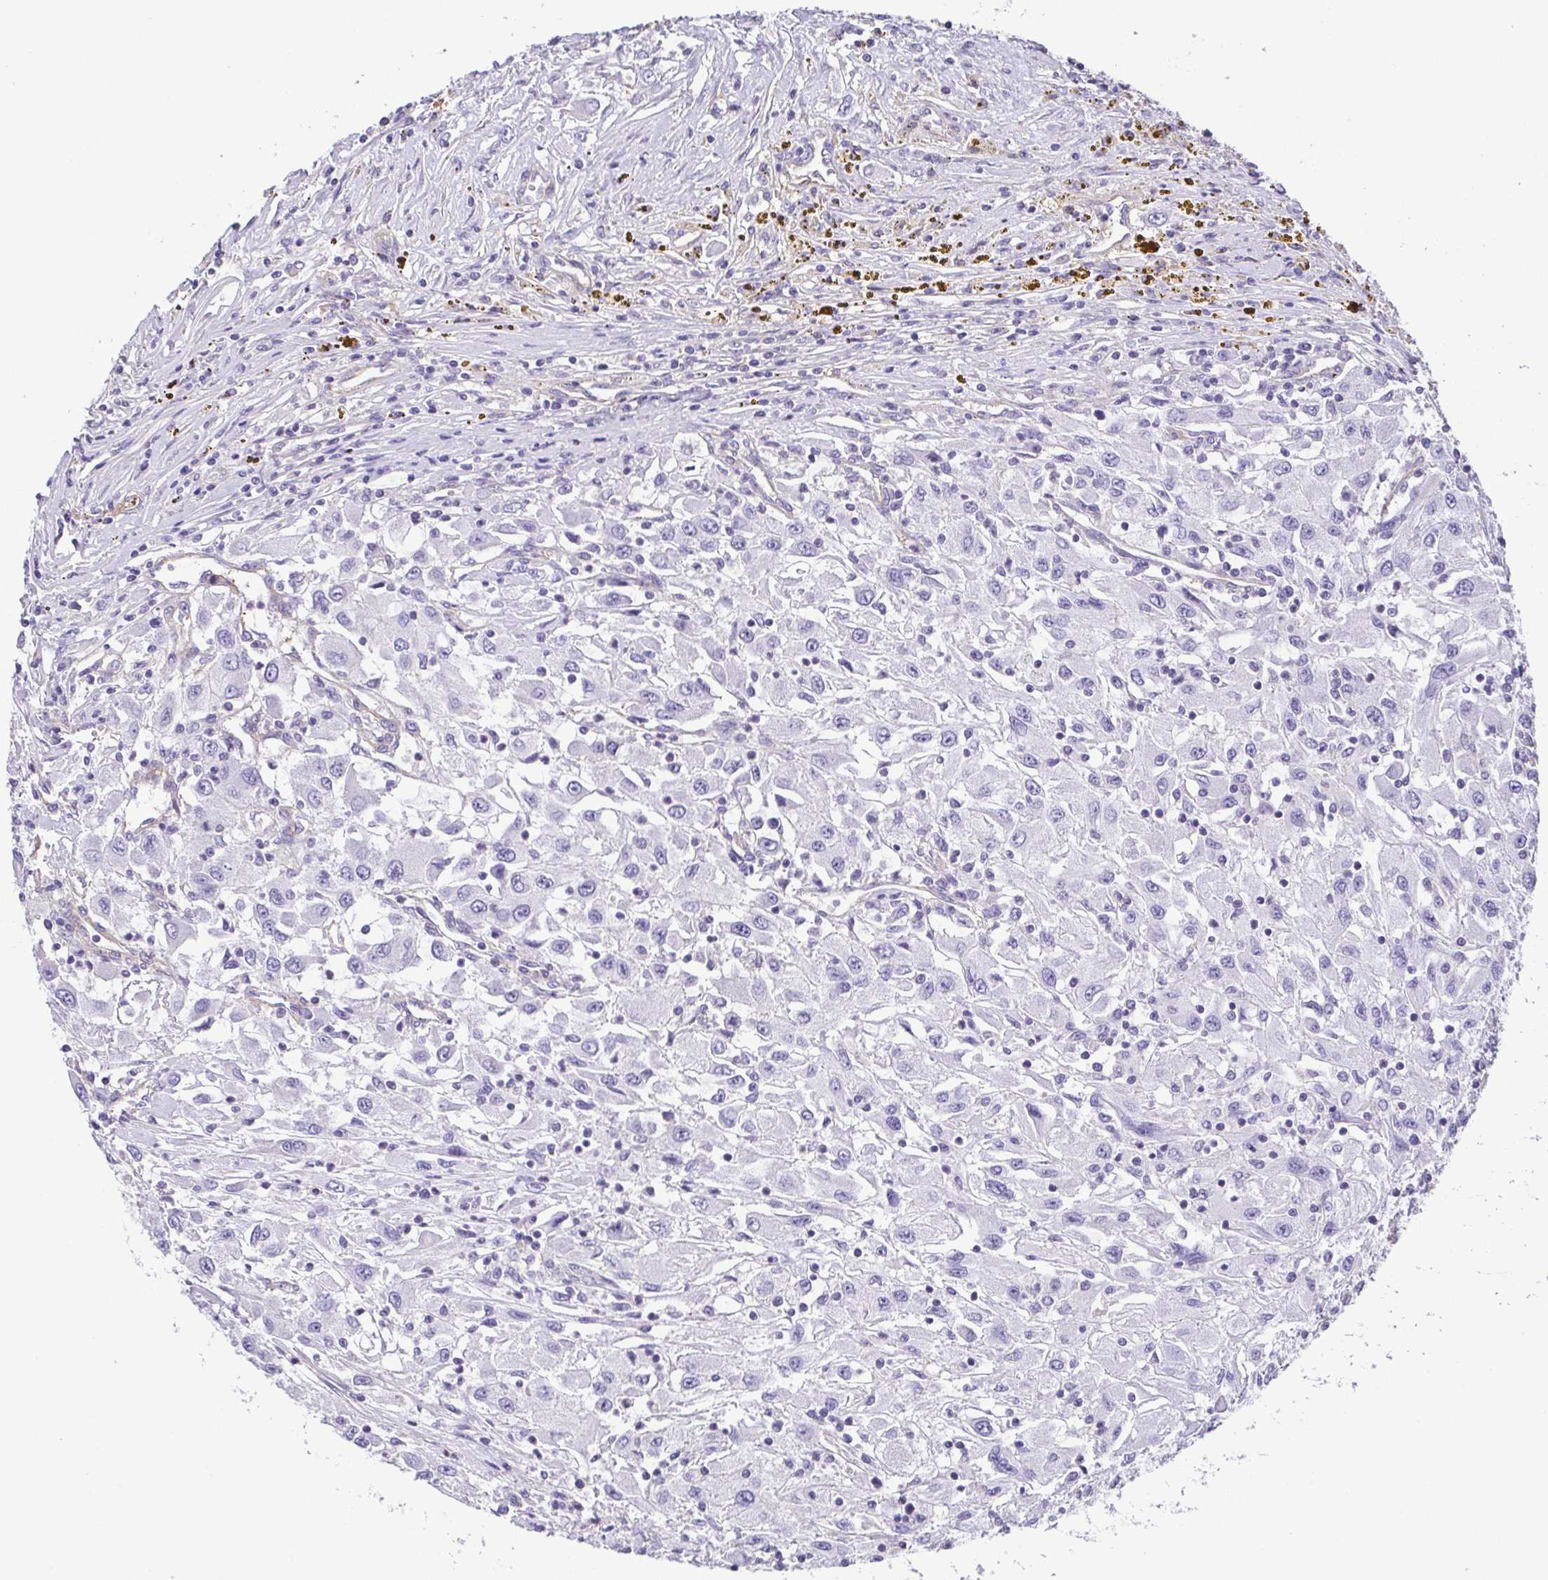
{"staining": {"intensity": "negative", "quantity": "none", "location": "none"}, "tissue": "renal cancer", "cell_type": "Tumor cells", "image_type": "cancer", "snomed": [{"axis": "morphology", "description": "Adenocarcinoma, NOS"}, {"axis": "topography", "description": "Kidney"}], "caption": "IHC of adenocarcinoma (renal) exhibits no positivity in tumor cells.", "gene": "MYL6", "patient": {"sex": "female", "age": 67}}